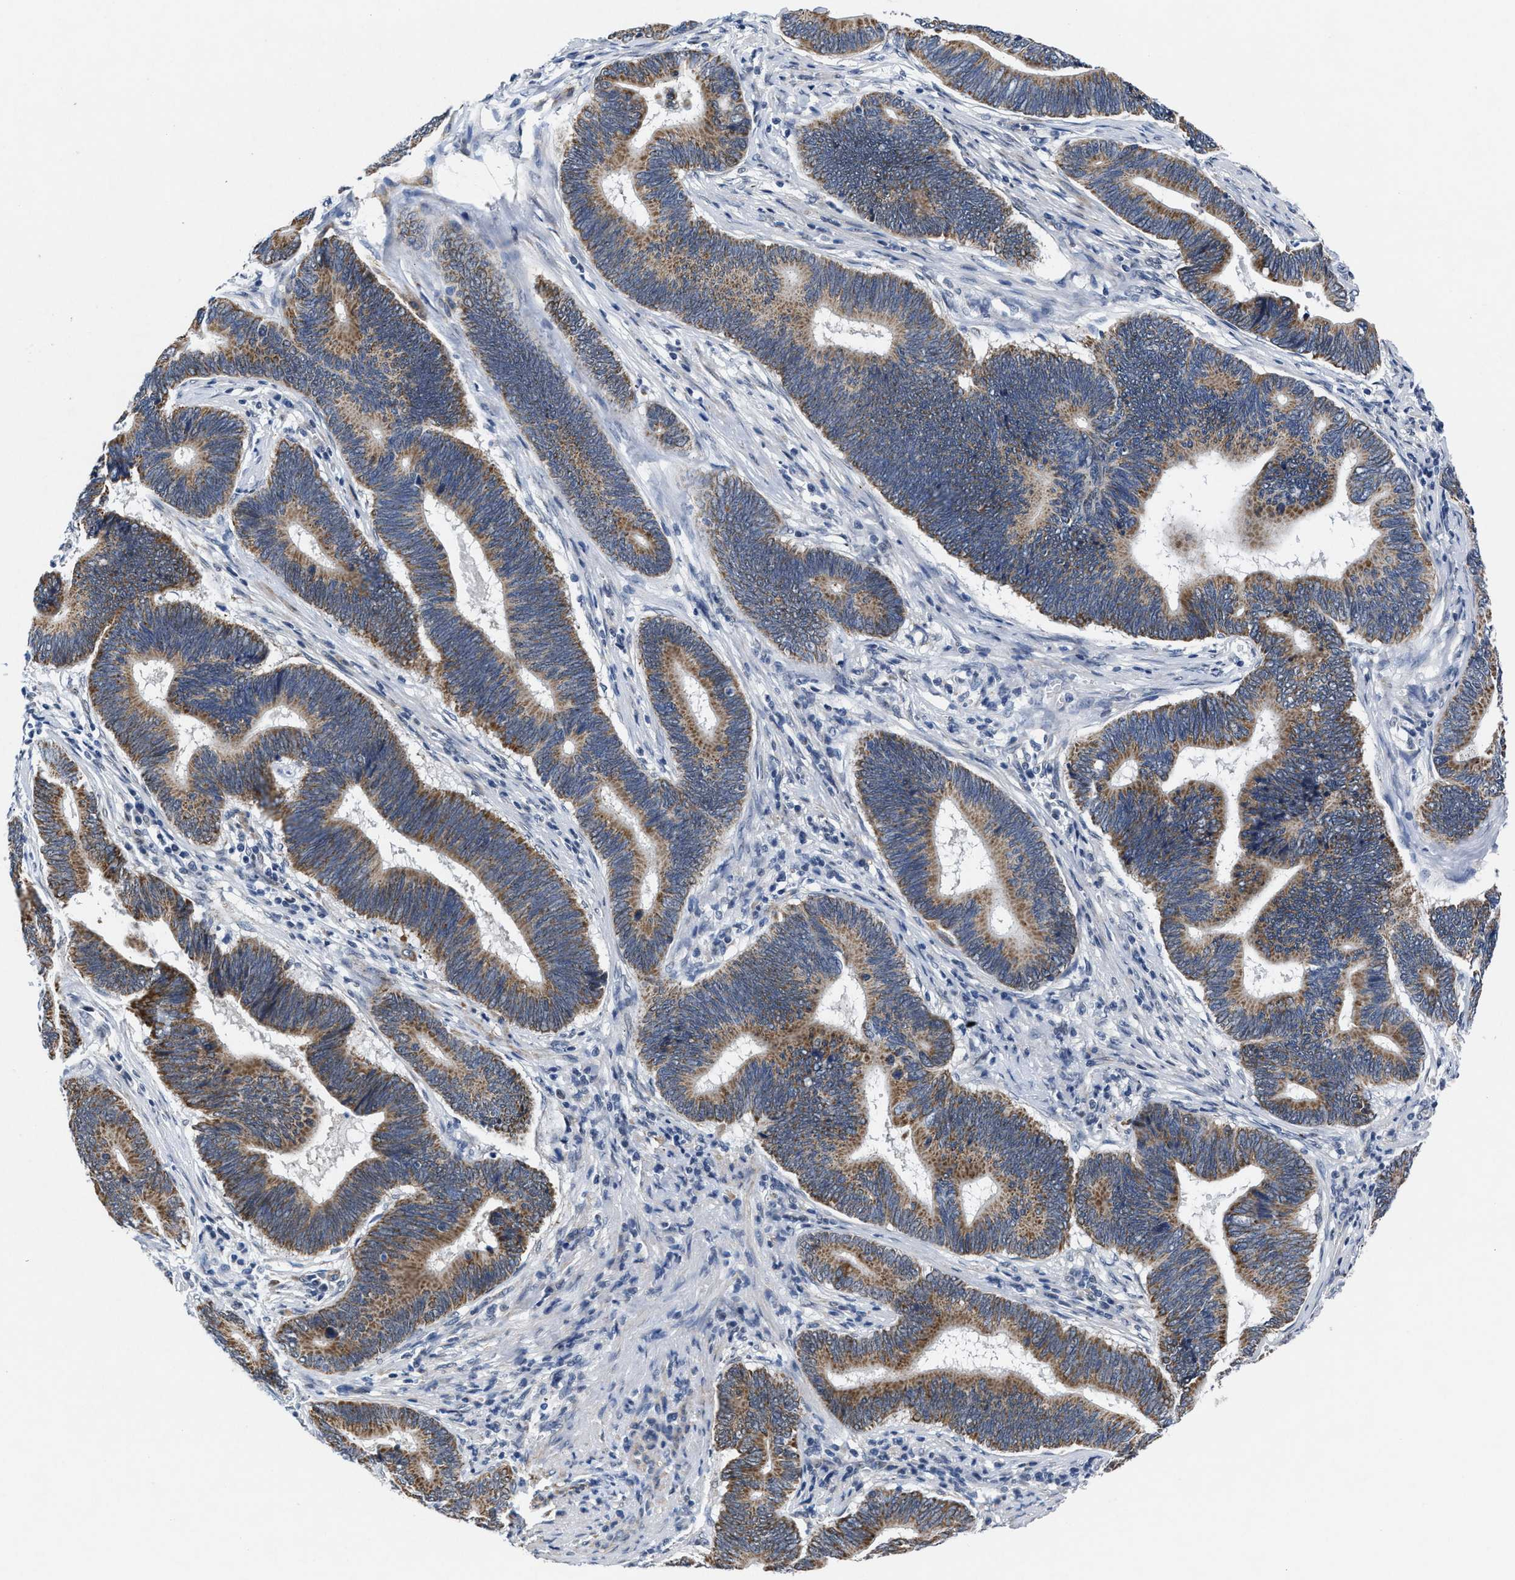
{"staining": {"intensity": "moderate", "quantity": ">75%", "location": "cytoplasmic/membranous"}, "tissue": "pancreatic cancer", "cell_type": "Tumor cells", "image_type": "cancer", "snomed": [{"axis": "morphology", "description": "Adenocarcinoma, NOS"}, {"axis": "topography", "description": "Pancreas"}], "caption": "Tumor cells demonstrate medium levels of moderate cytoplasmic/membranous staining in approximately >75% of cells in human pancreatic cancer (adenocarcinoma).", "gene": "ID3", "patient": {"sex": "female", "age": 70}}